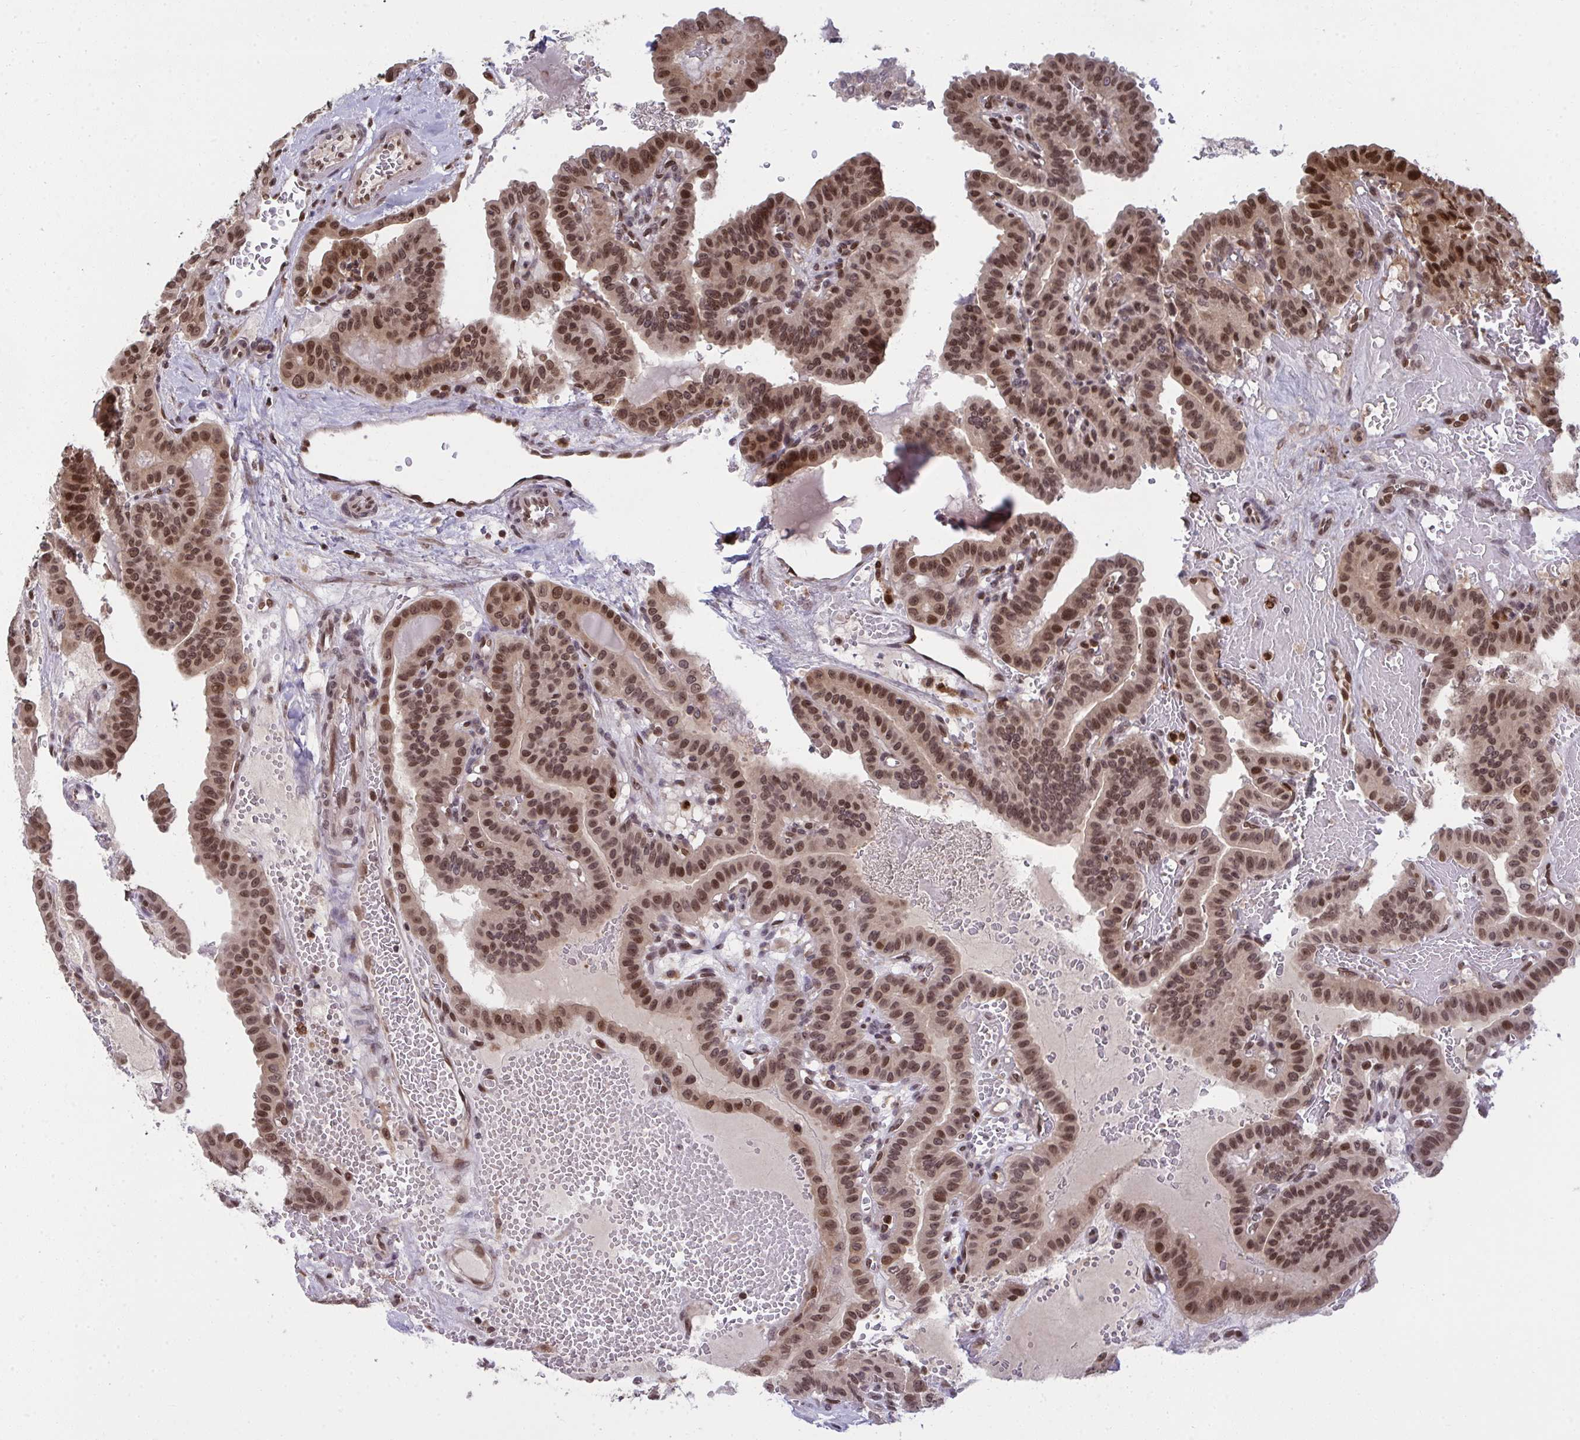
{"staining": {"intensity": "strong", "quantity": ">75%", "location": "nuclear"}, "tissue": "thyroid cancer", "cell_type": "Tumor cells", "image_type": "cancer", "snomed": [{"axis": "morphology", "description": "Papillary adenocarcinoma, NOS"}, {"axis": "topography", "description": "Thyroid gland"}], "caption": "Immunohistochemical staining of thyroid cancer demonstrates high levels of strong nuclear protein positivity in about >75% of tumor cells.", "gene": "UXT", "patient": {"sex": "male", "age": 87}}